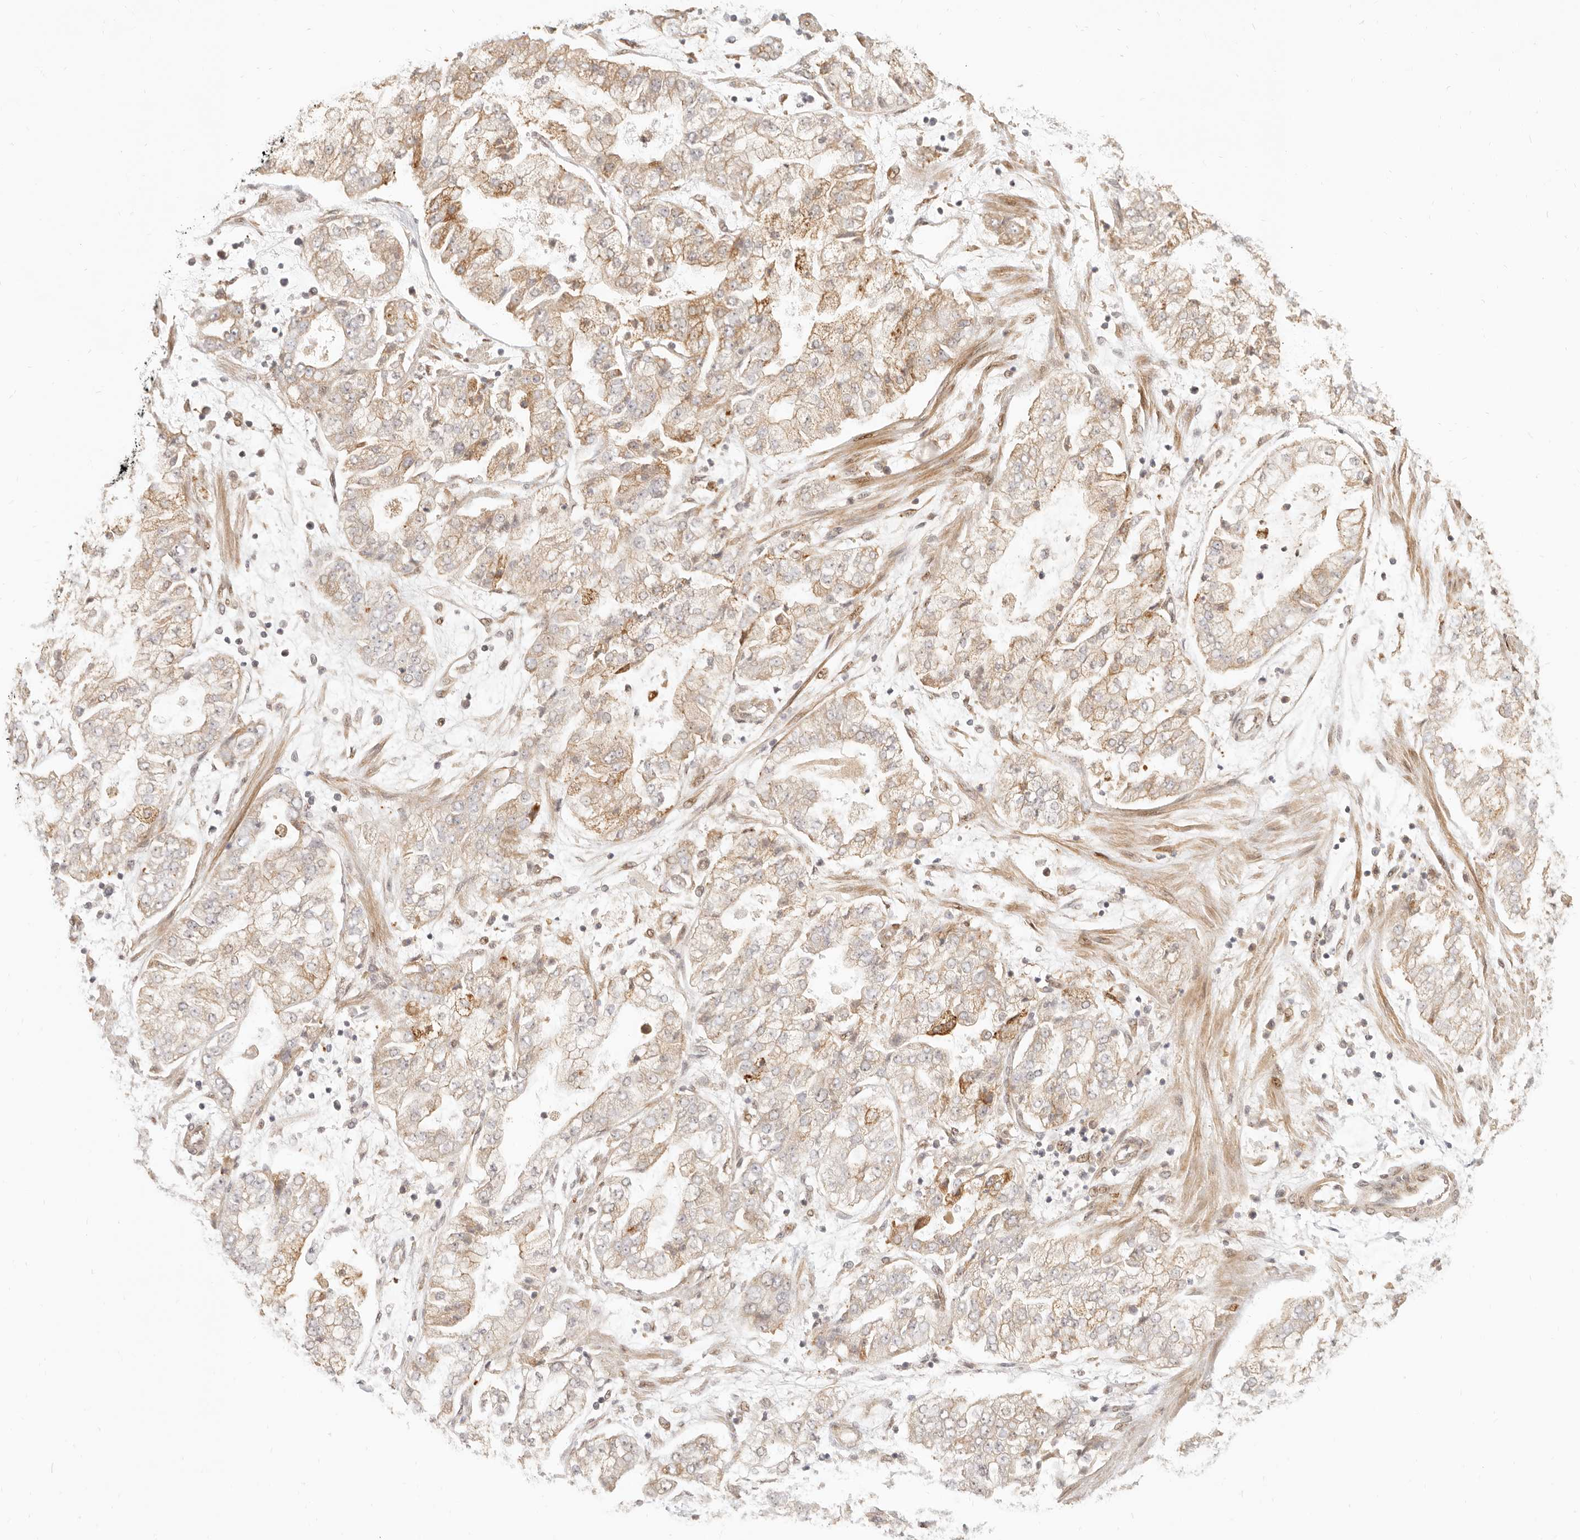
{"staining": {"intensity": "weak", "quantity": ">75%", "location": "cytoplasmic/membranous"}, "tissue": "stomach cancer", "cell_type": "Tumor cells", "image_type": "cancer", "snomed": [{"axis": "morphology", "description": "Adenocarcinoma, NOS"}, {"axis": "topography", "description": "Stomach"}], "caption": "A micrograph of adenocarcinoma (stomach) stained for a protein shows weak cytoplasmic/membranous brown staining in tumor cells.", "gene": "TUFT1", "patient": {"sex": "male", "age": 76}}